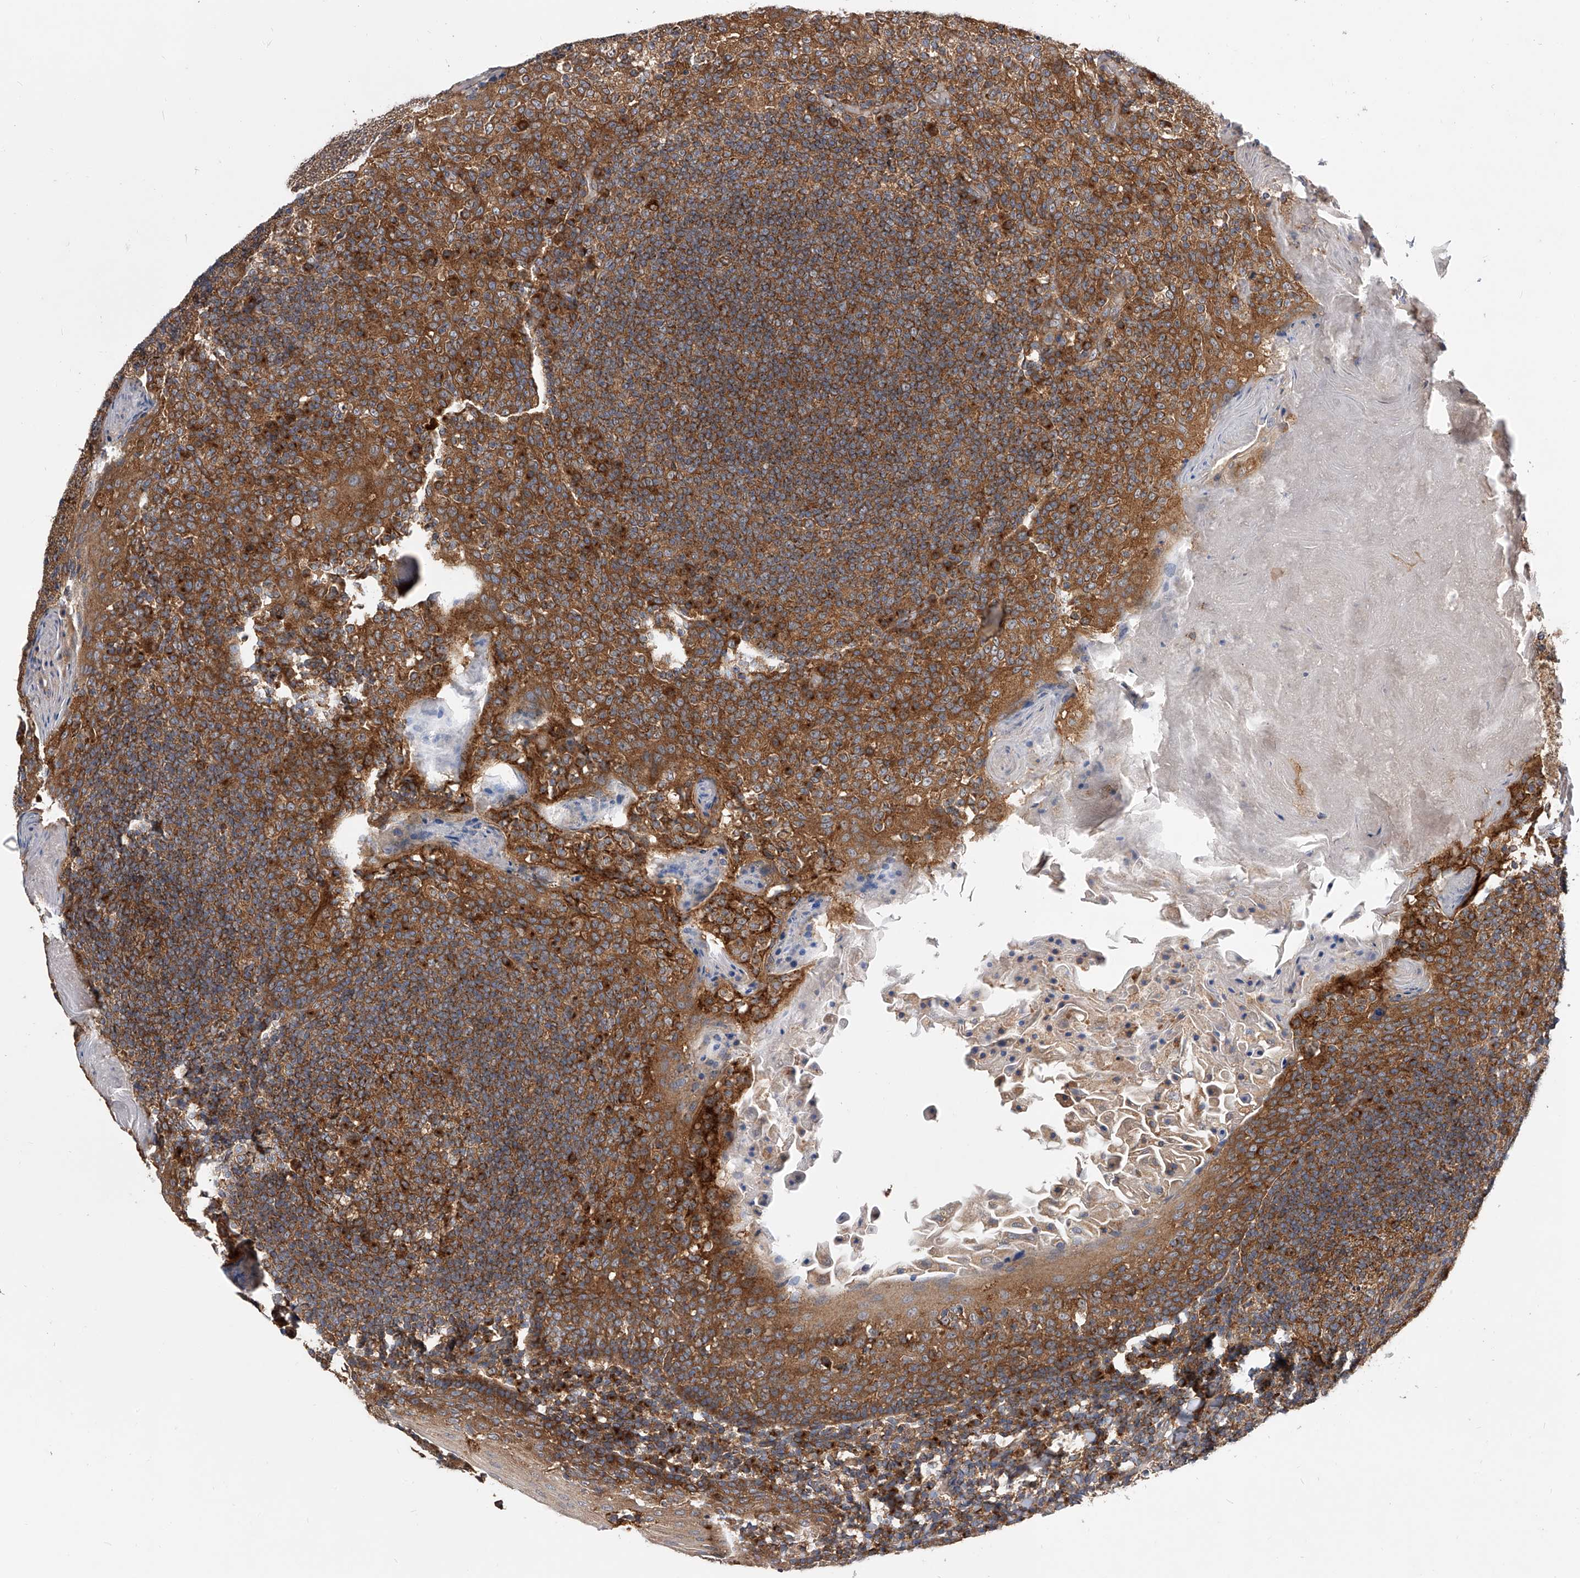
{"staining": {"intensity": "strong", "quantity": ">75%", "location": "cytoplasmic/membranous"}, "tissue": "tonsil", "cell_type": "Germinal center cells", "image_type": "normal", "snomed": [{"axis": "morphology", "description": "Normal tissue, NOS"}, {"axis": "topography", "description": "Tonsil"}], "caption": "Human tonsil stained for a protein (brown) reveals strong cytoplasmic/membranous positive expression in approximately >75% of germinal center cells.", "gene": "CFAP410", "patient": {"sex": "female", "age": 19}}